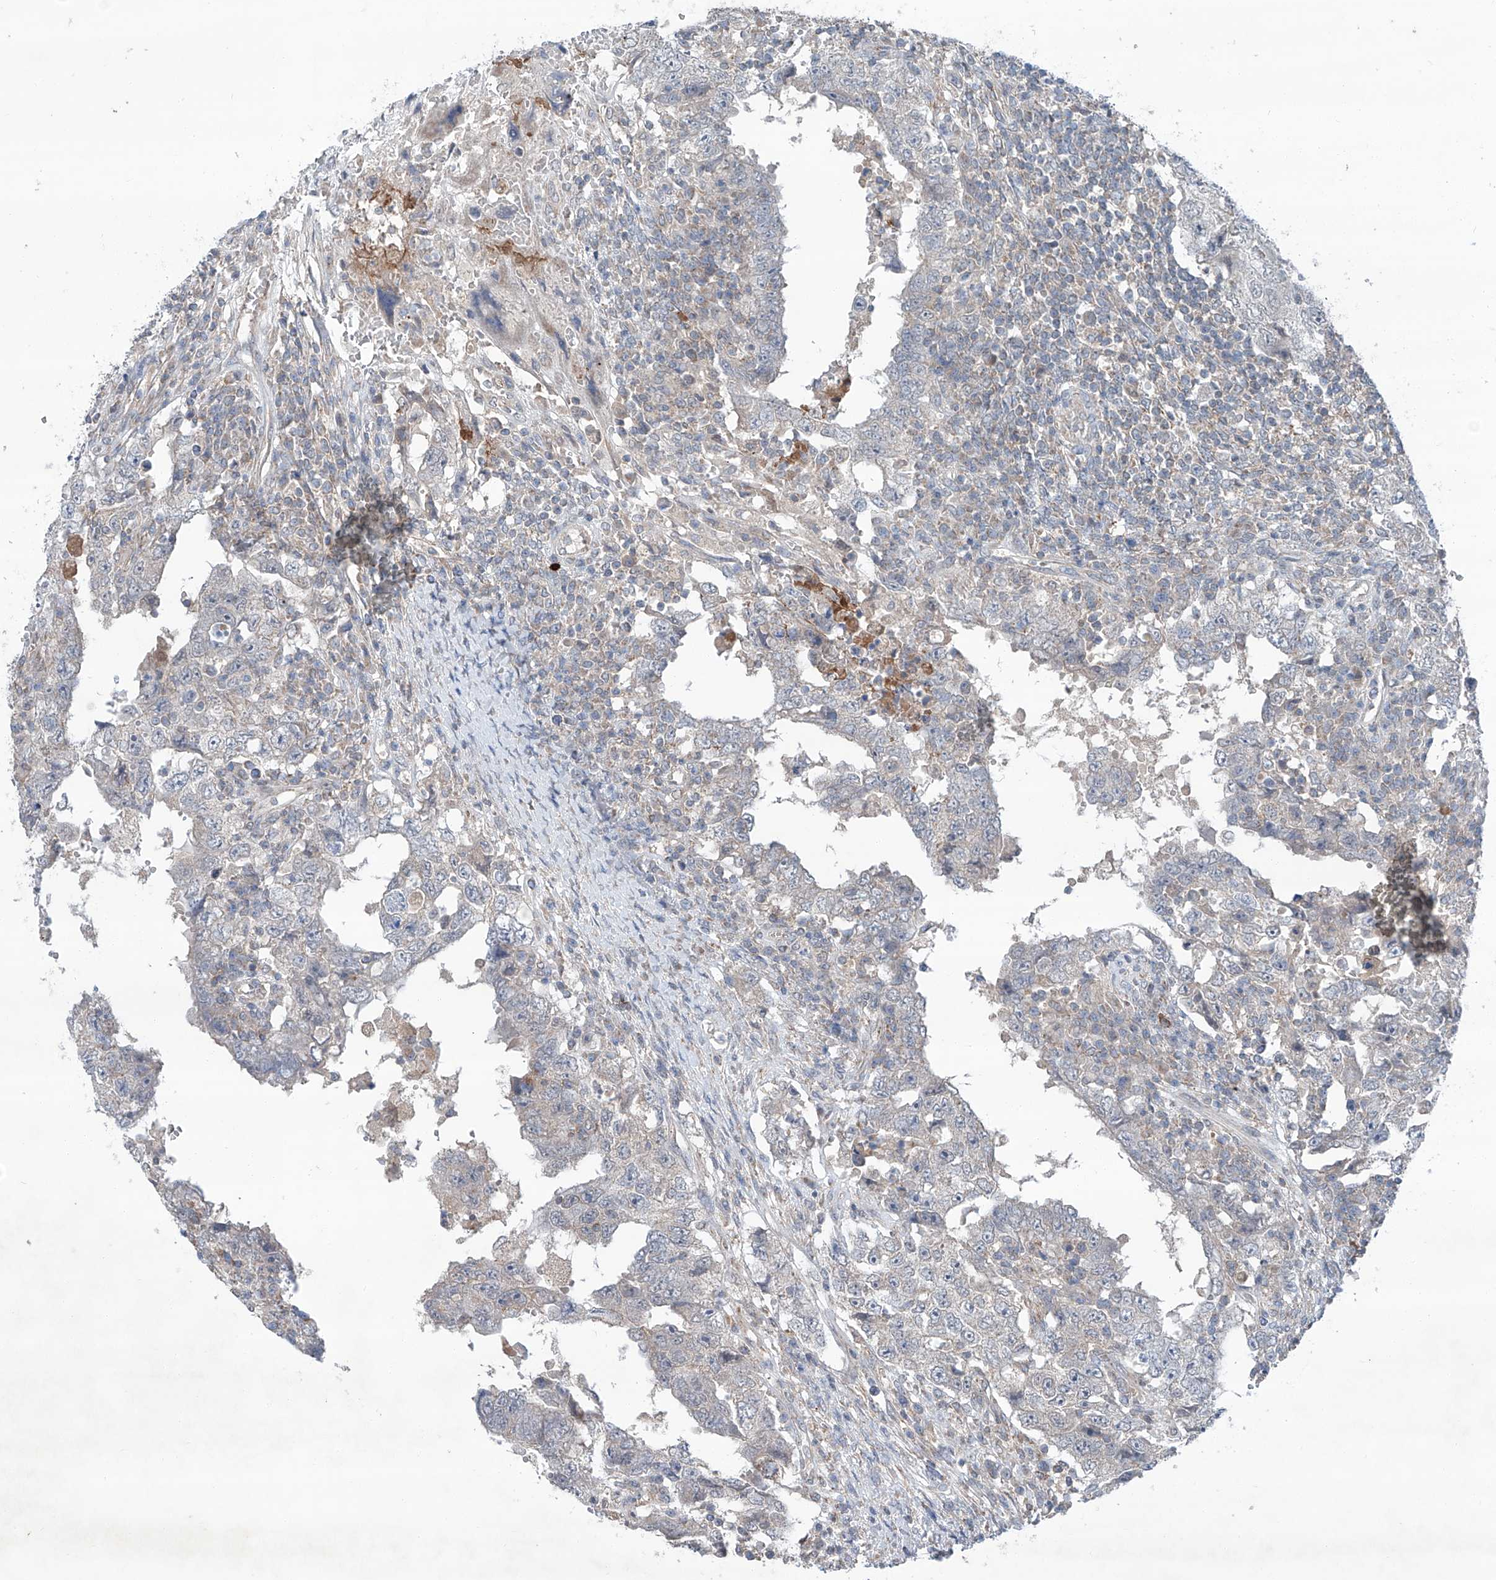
{"staining": {"intensity": "negative", "quantity": "none", "location": "none"}, "tissue": "testis cancer", "cell_type": "Tumor cells", "image_type": "cancer", "snomed": [{"axis": "morphology", "description": "Carcinoma, Embryonal, NOS"}, {"axis": "topography", "description": "Testis"}], "caption": "DAB immunohistochemical staining of testis cancer reveals no significant staining in tumor cells. The staining was performed using DAB to visualize the protein expression in brown, while the nuclei were stained in blue with hematoxylin (Magnification: 20x).", "gene": "SIX4", "patient": {"sex": "male", "age": 26}}